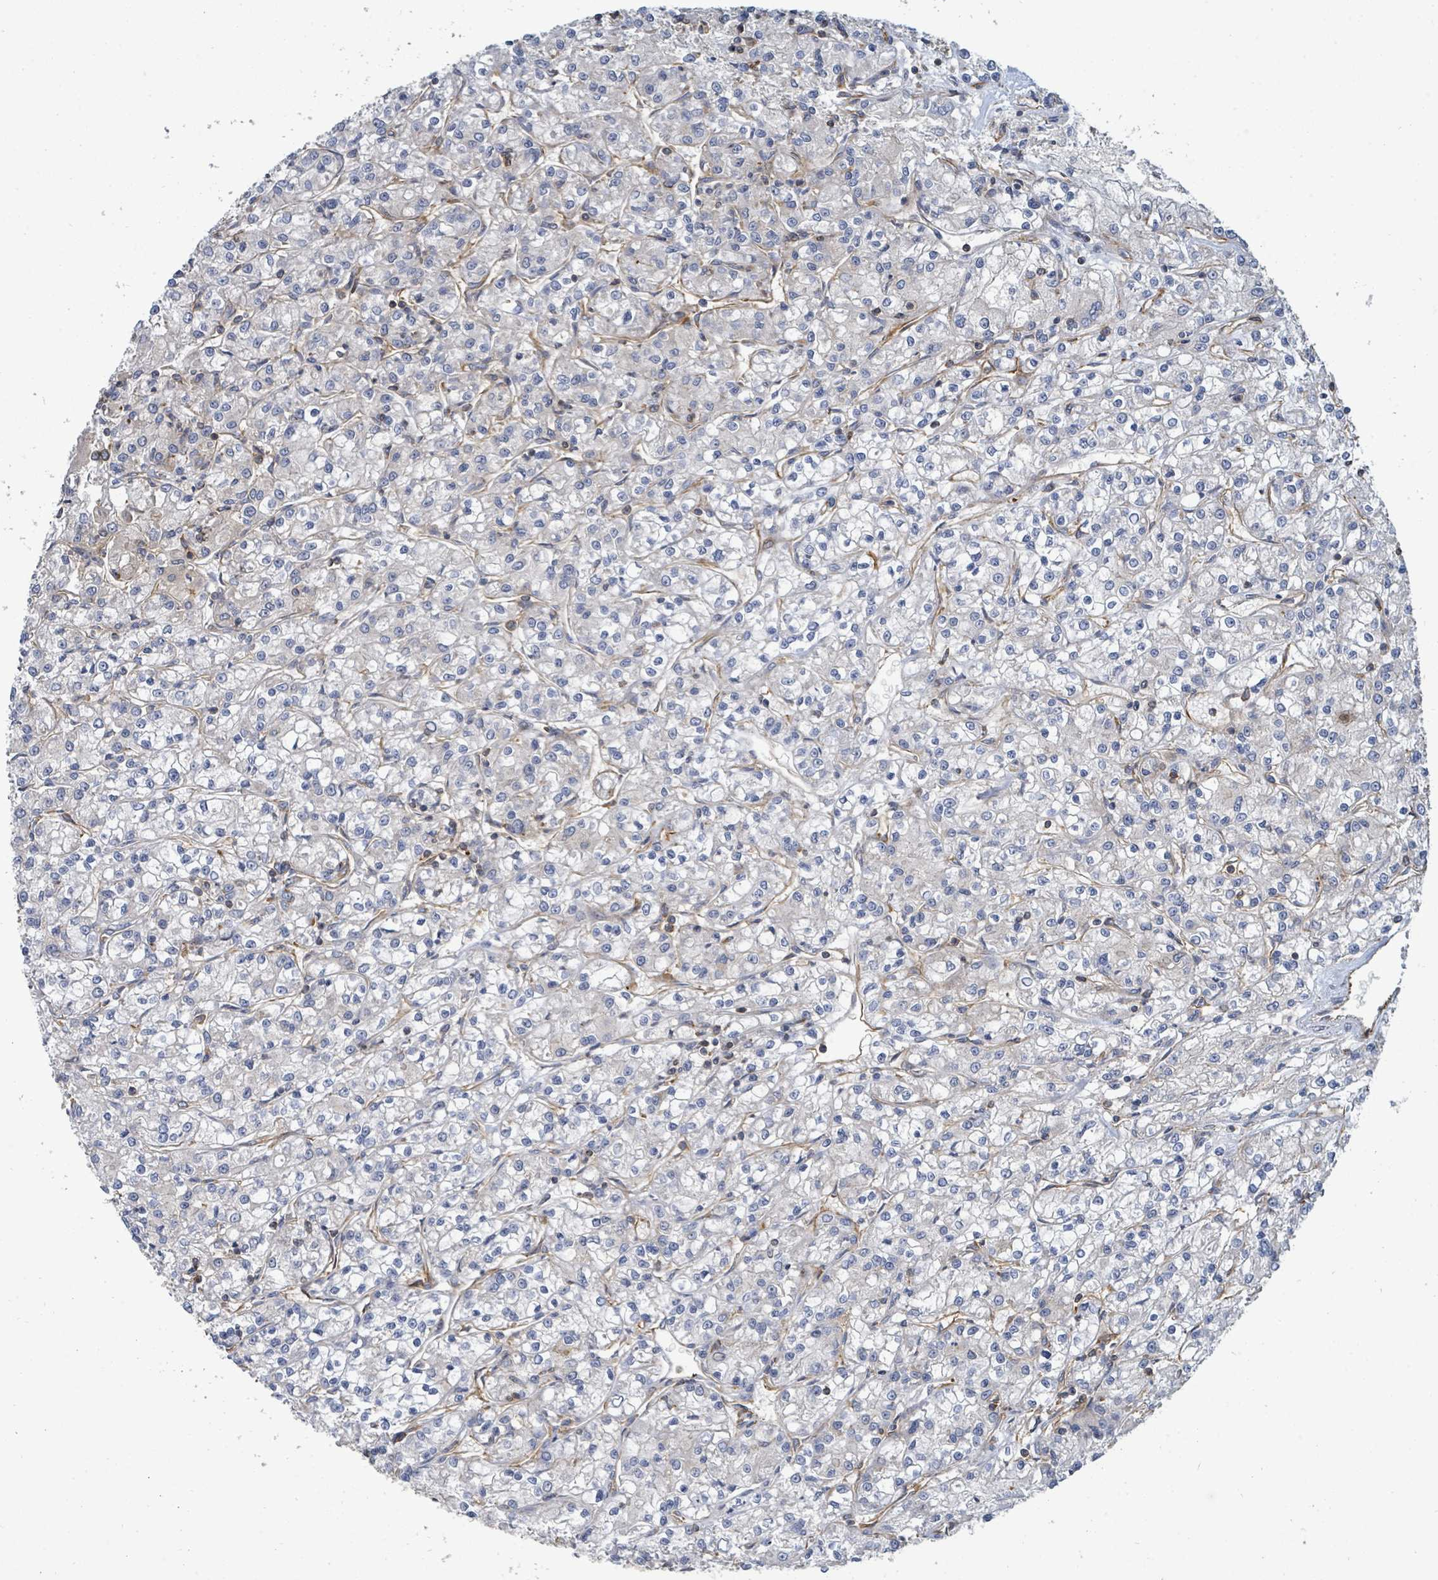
{"staining": {"intensity": "negative", "quantity": "none", "location": "none"}, "tissue": "renal cancer", "cell_type": "Tumor cells", "image_type": "cancer", "snomed": [{"axis": "morphology", "description": "Adenocarcinoma, NOS"}, {"axis": "topography", "description": "Kidney"}], "caption": "A high-resolution histopathology image shows IHC staining of renal adenocarcinoma, which displays no significant expression in tumor cells.", "gene": "BOLA2B", "patient": {"sex": "female", "age": 59}}